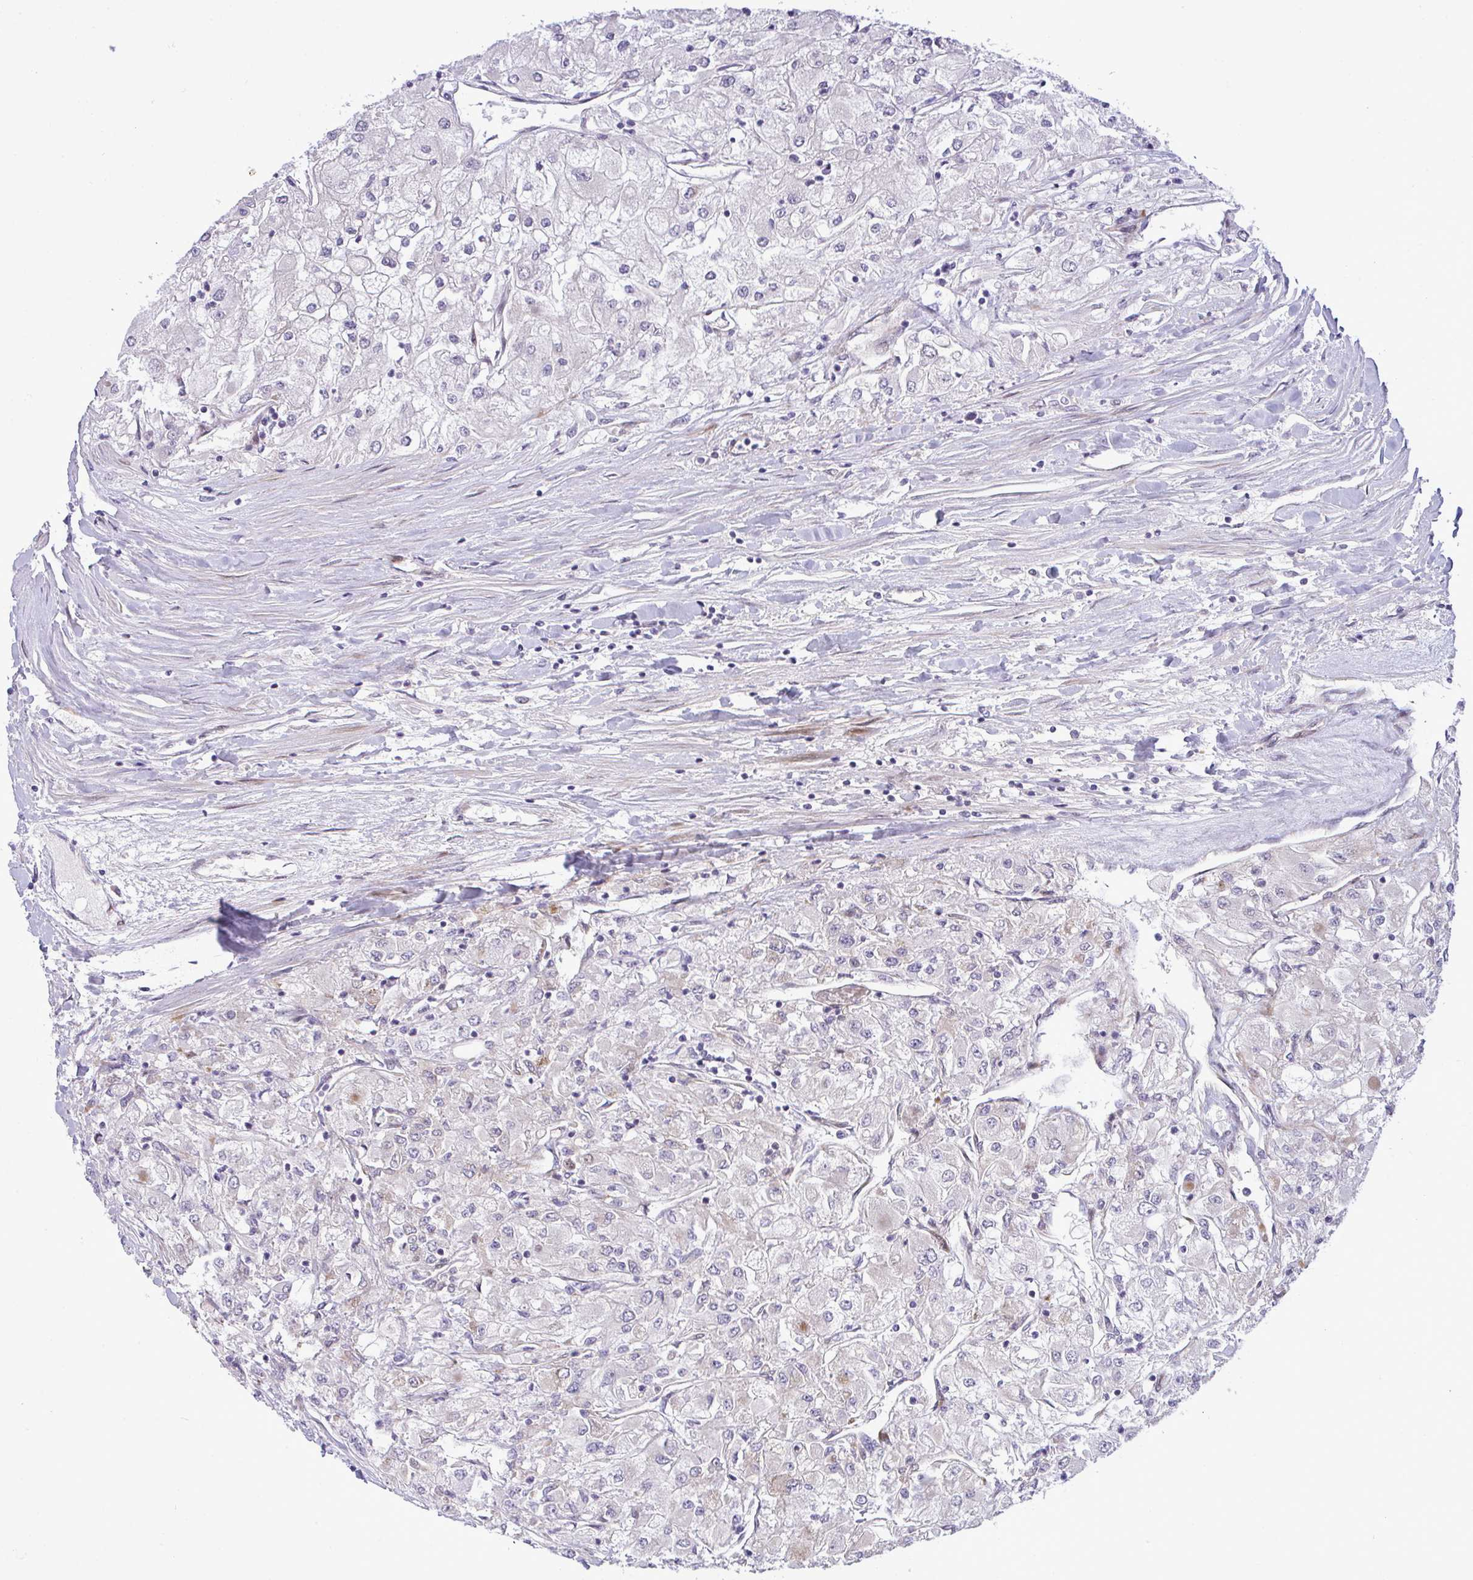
{"staining": {"intensity": "negative", "quantity": "none", "location": "none"}, "tissue": "renal cancer", "cell_type": "Tumor cells", "image_type": "cancer", "snomed": [{"axis": "morphology", "description": "Adenocarcinoma, NOS"}, {"axis": "topography", "description": "Kidney"}], "caption": "The IHC micrograph has no significant expression in tumor cells of renal cancer tissue.", "gene": "CASTOR2", "patient": {"sex": "male", "age": 80}}